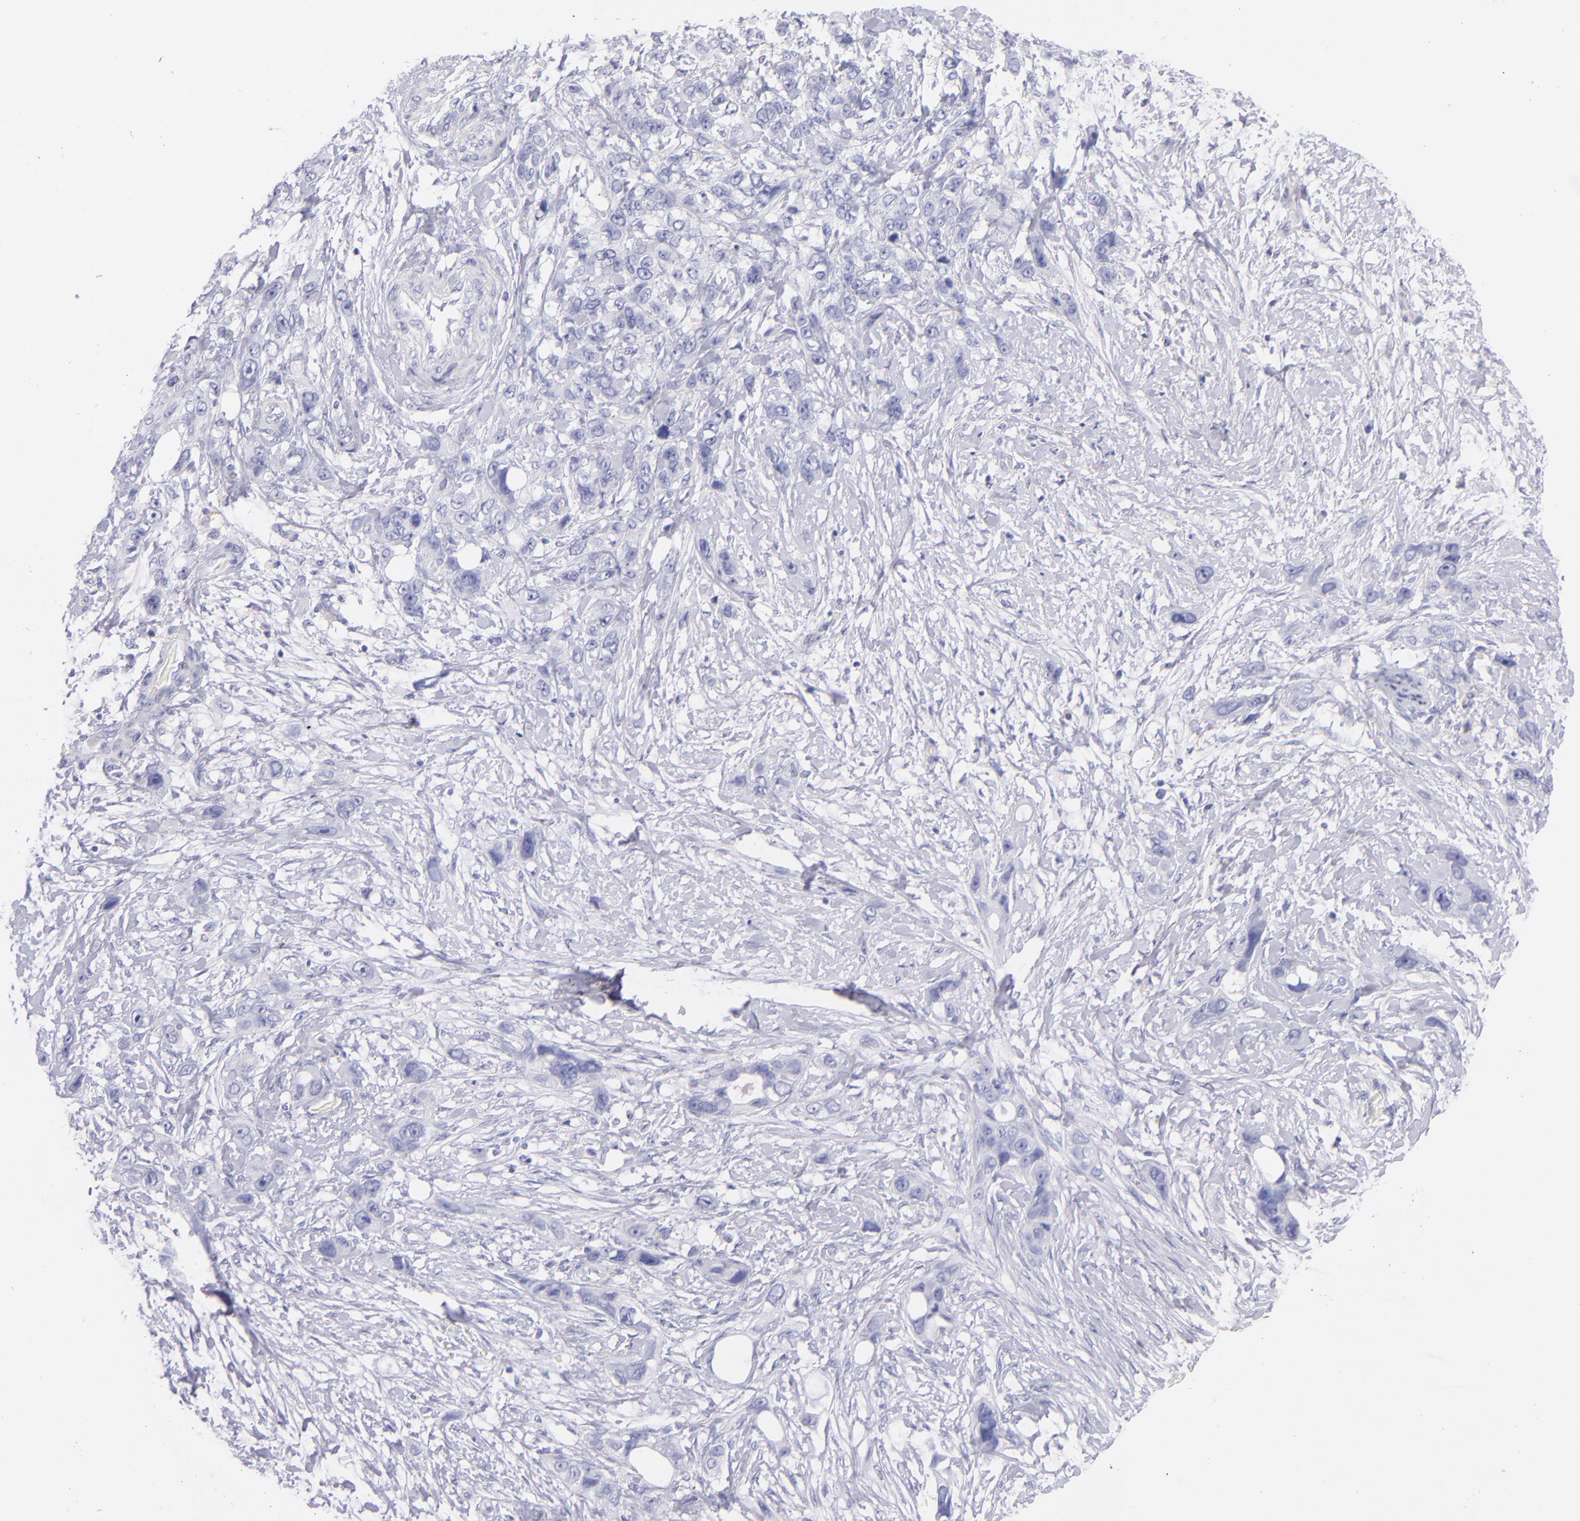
{"staining": {"intensity": "negative", "quantity": "none", "location": "none"}, "tissue": "stomach cancer", "cell_type": "Tumor cells", "image_type": "cancer", "snomed": [{"axis": "morphology", "description": "Adenocarcinoma, NOS"}, {"axis": "topography", "description": "Stomach, upper"}], "caption": "An image of human adenocarcinoma (stomach) is negative for staining in tumor cells.", "gene": "CD81", "patient": {"sex": "male", "age": 47}}